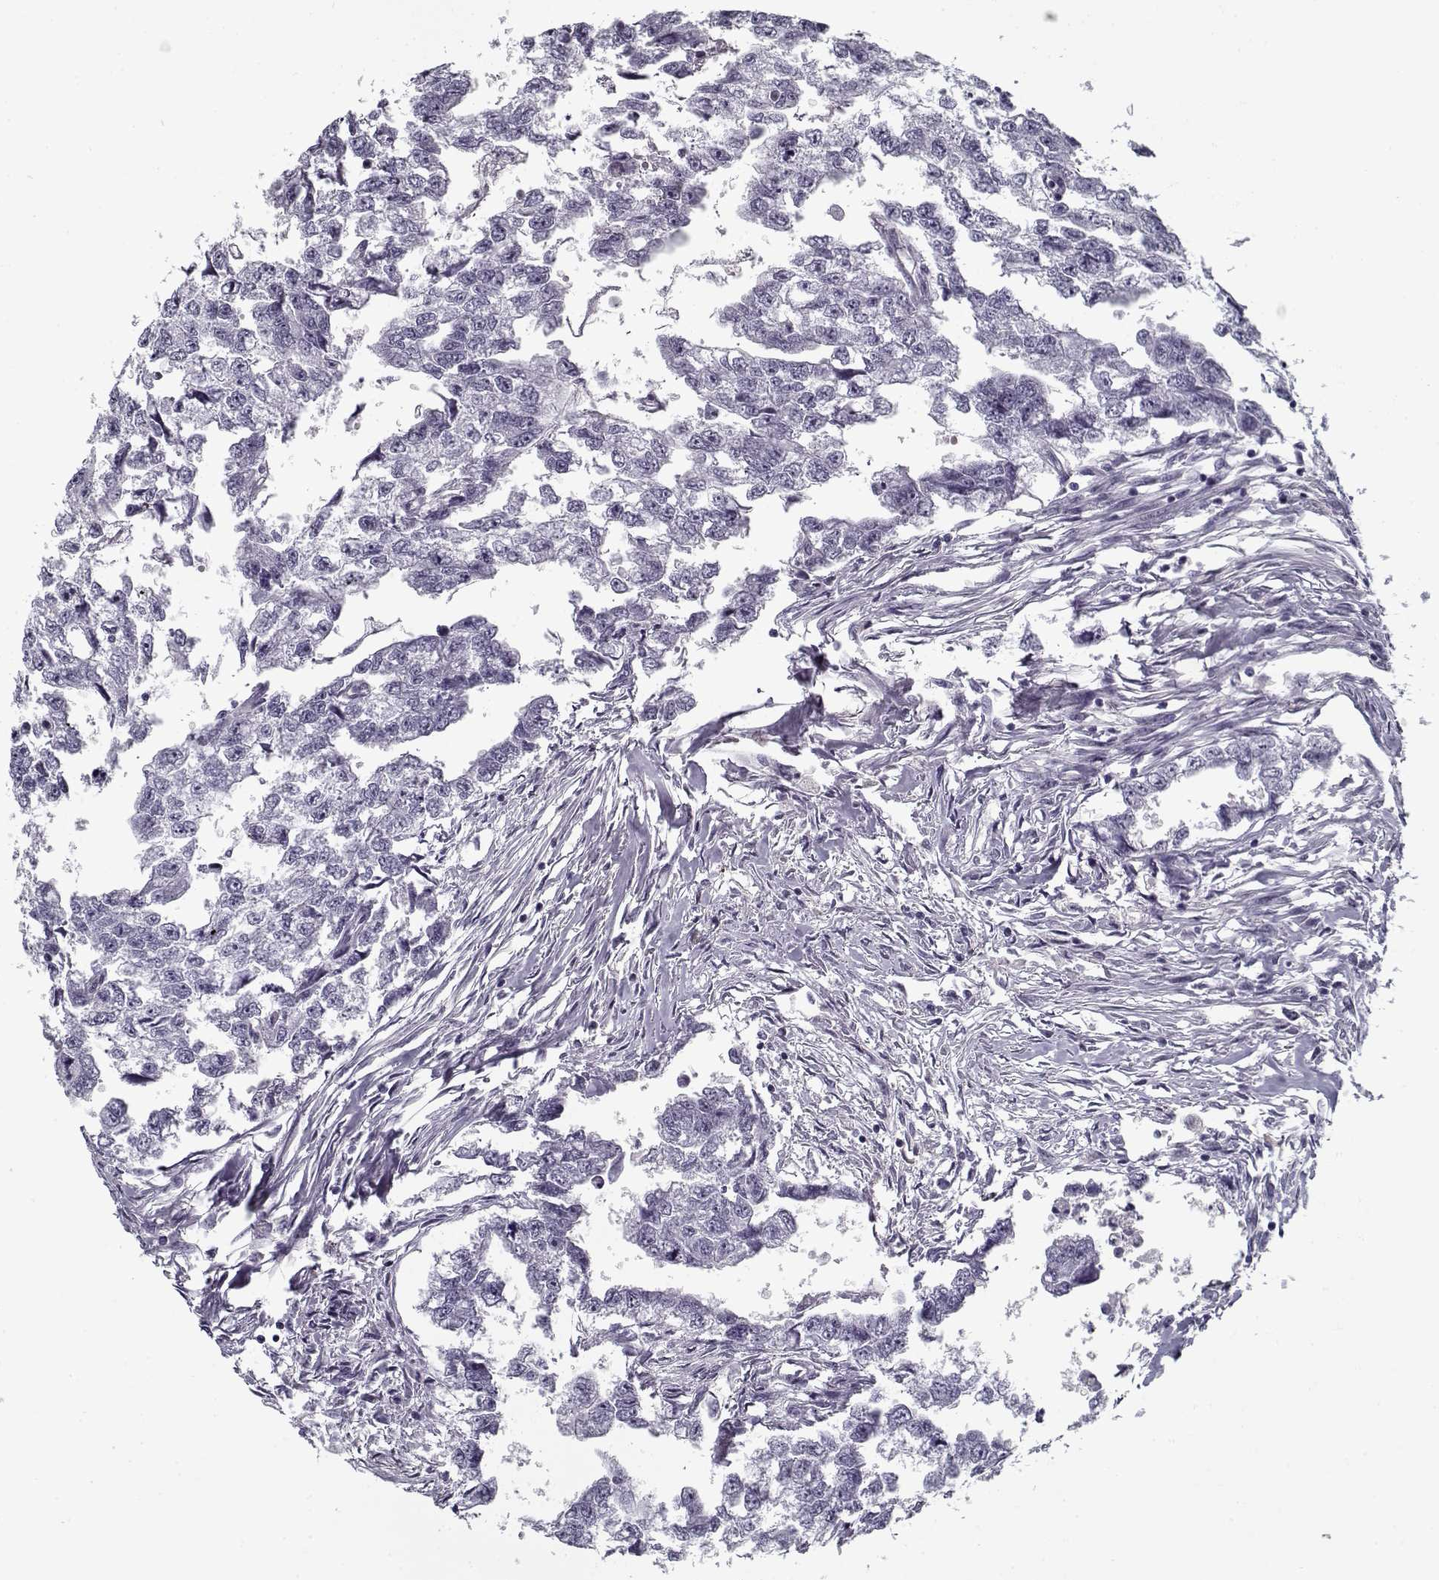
{"staining": {"intensity": "negative", "quantity": "none", "location": "none"}, "tissue": "testis cancer", "cell_type": "Tumor cells", "image_type": "cancer", "snomed": [{"axis": "morphology", "description": "Carcinoma, Embryonal, NOS"}, {"axis": "morphology", "description": "Teratoma, malignant, NOS"}, {"axis": "topography", "description": "Testis"}], "caption": "Immunohistochemical staining of human testis teratoma (malignant) displays no significant expression in tumor cells.", "gene": "SPACA9", "patient": {"sex": "male", "age": 44}}